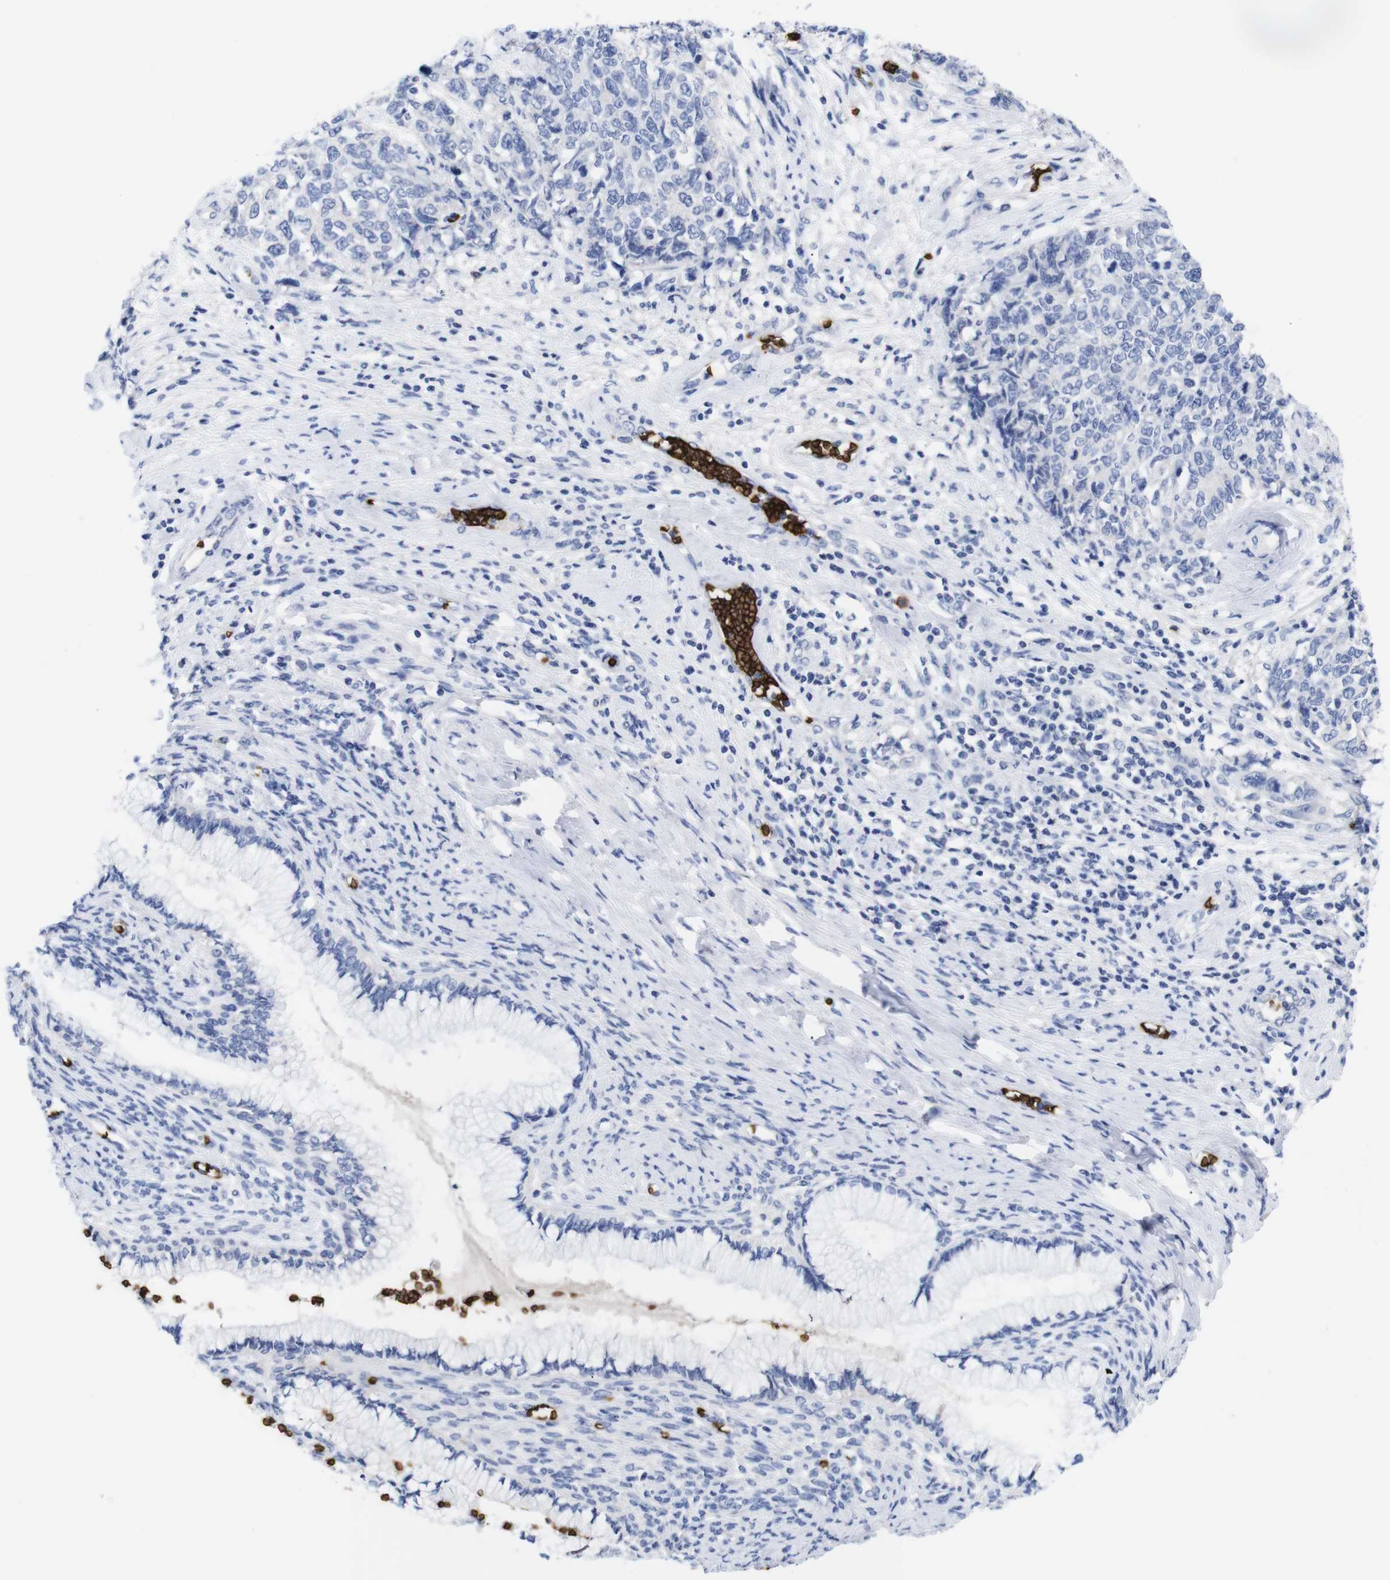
{"staining": {"intensity": "negative", "quantity": "none", "location": "none"}, "tissue": "cervical cancer", "cell_type": "Tumor cells", "image_type": "cancer", "snomed": [{"axis": "morphology", "description": "Squamous cell carcinoma, NOS"}, {"axis": "topography", "description": "Cervix"}], "caption": "A high-resolution micrograph shows immunohistochemistry (IHC) staining of squamous cell carcinoma (cervical), which demonstrates no significant staining in tumor cells. (DAB (3,3'-diaminobenzidine) immunohistochemistry (IHC) with hematoxylin counter stain).", "gene": "S1PR2", "patient": {"sex": "female", "age": 63}}